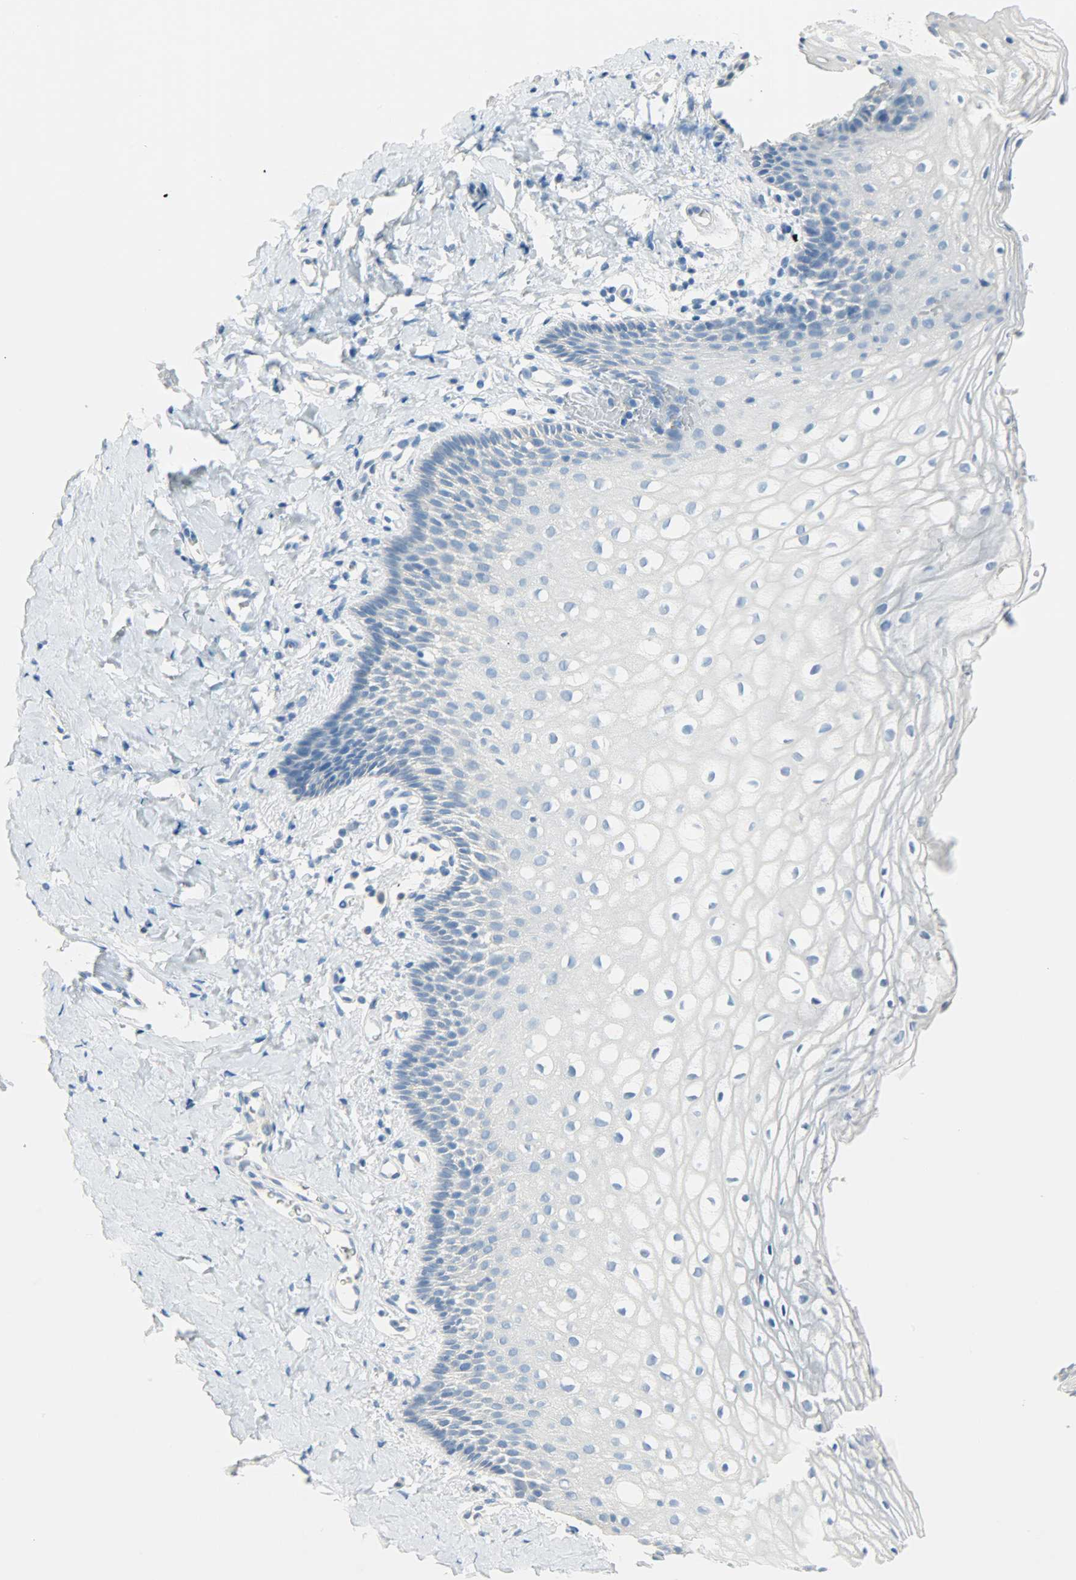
{"staining": {"intensity": "negative", "quantity": "none", "location": "none"}, "tissue": "vagina", "cell_type": "Squamous epithelial cells", "image_type": "normal", "snomed": [{"axis": "morphology", "description": "Normal tissue, NOS"}, {"axis": "topography", "description": "Vagina"}], "caption": "Histopathology image shows no protein expression in squamous epithelial cells of normal vagina.", "gene": "PROM1", "patient": {"sex": "female", "age": 55}}